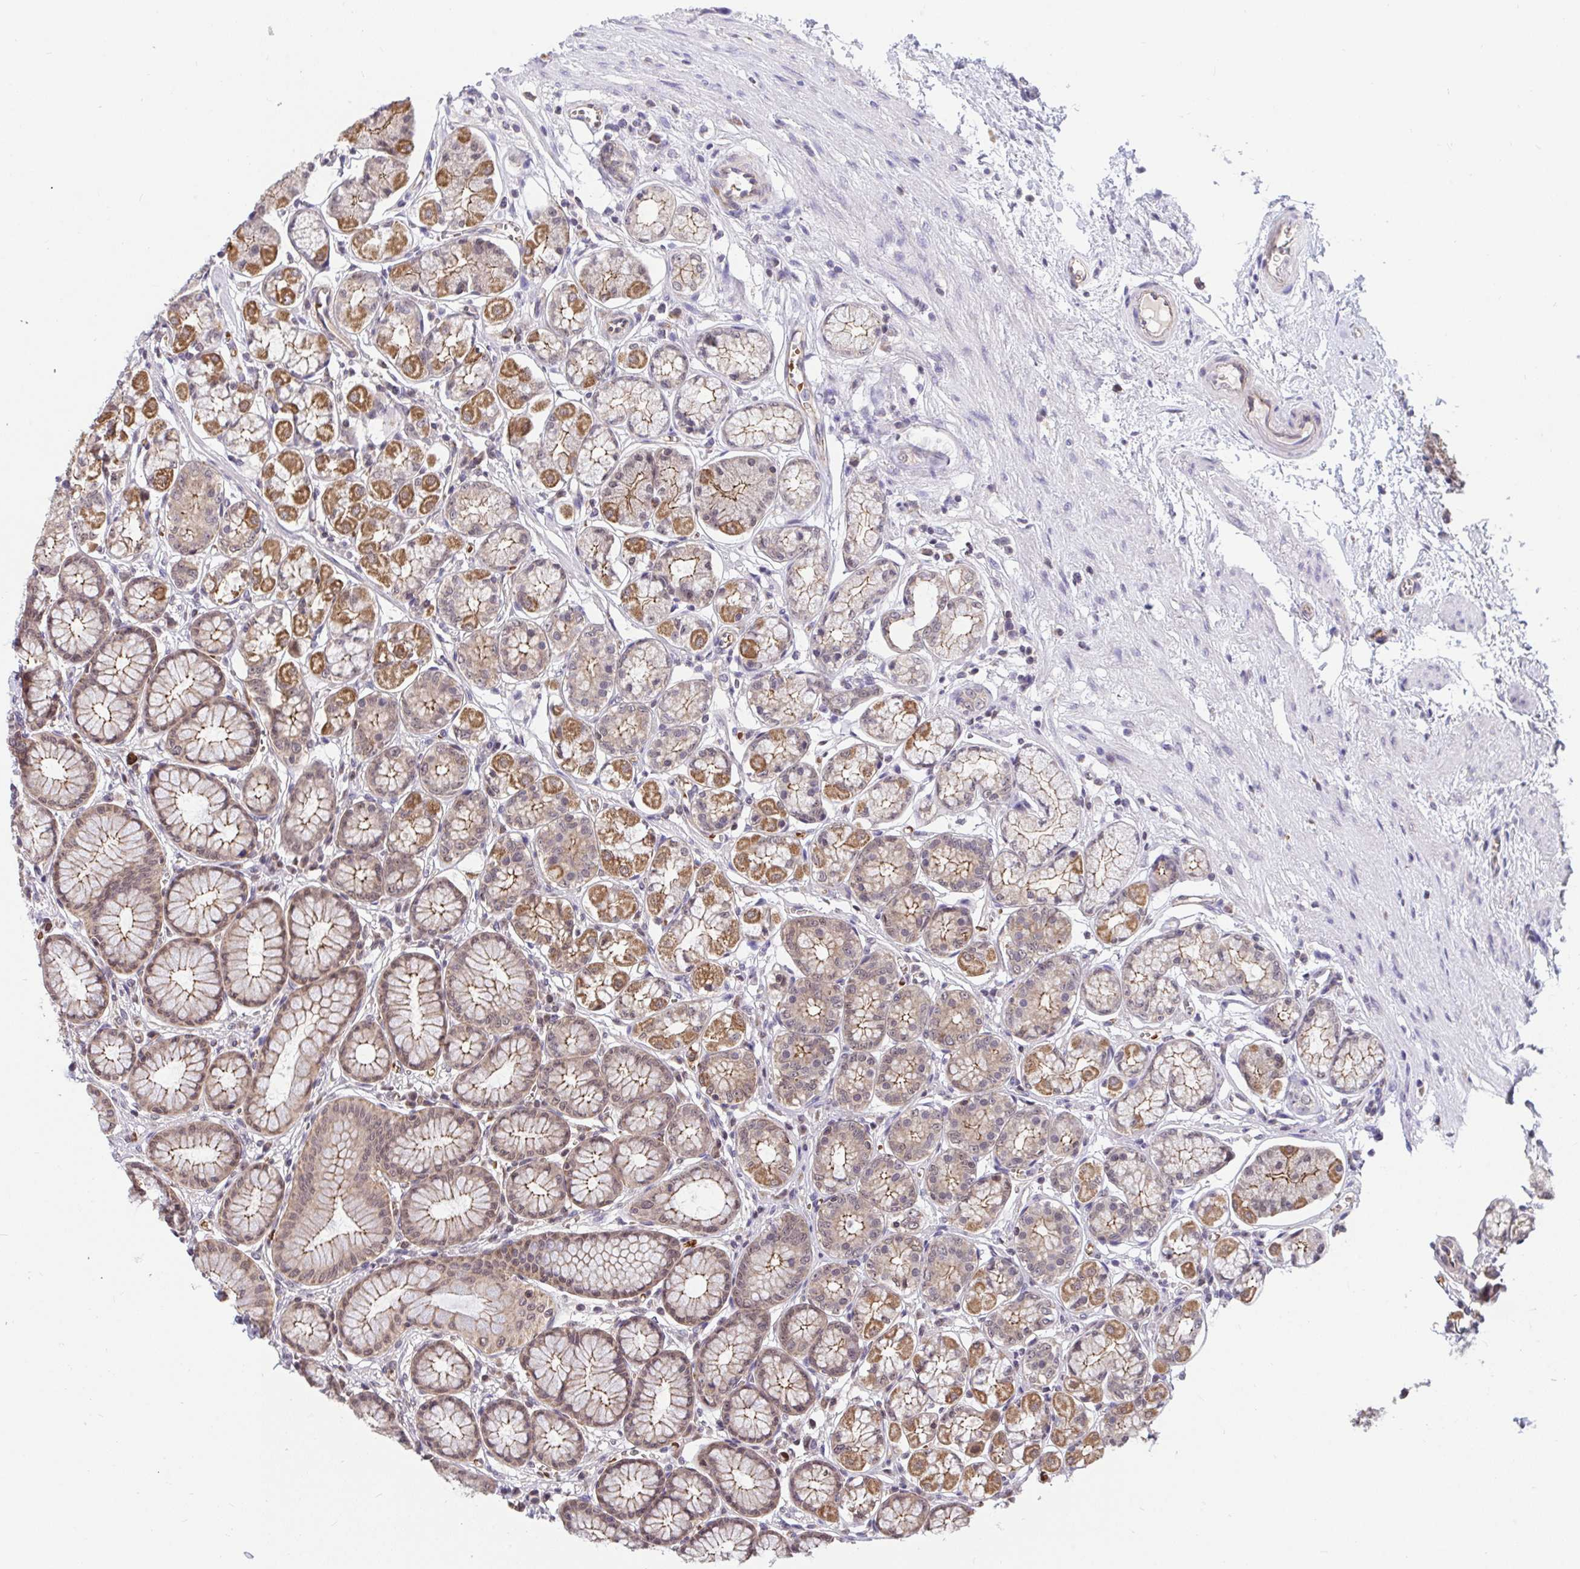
{"staining": {"intensity": "moderate", "quantity": ">75%", "location": "cytoplasmic/membranous"}, "tissue": "stomach", "cell_type": "Glandular cells", "image_type": "normal", "snomed": [{"axis": "morphology", "description": "Normal tissue, NOS"}, {"axis": "topography", "description": "Stomach"}, {"axis": "topography", "description": "Stomach, lower"}], "caption": "Immunohistochemistry image of unremarkable stomach stained for a protein (brown), which shows medium levels of moderate cytoplasmic/membranous expression in about >75% of glandular cells.", "gene": "PPP1CA", "patient": {"sex": "male", "age": 76}}